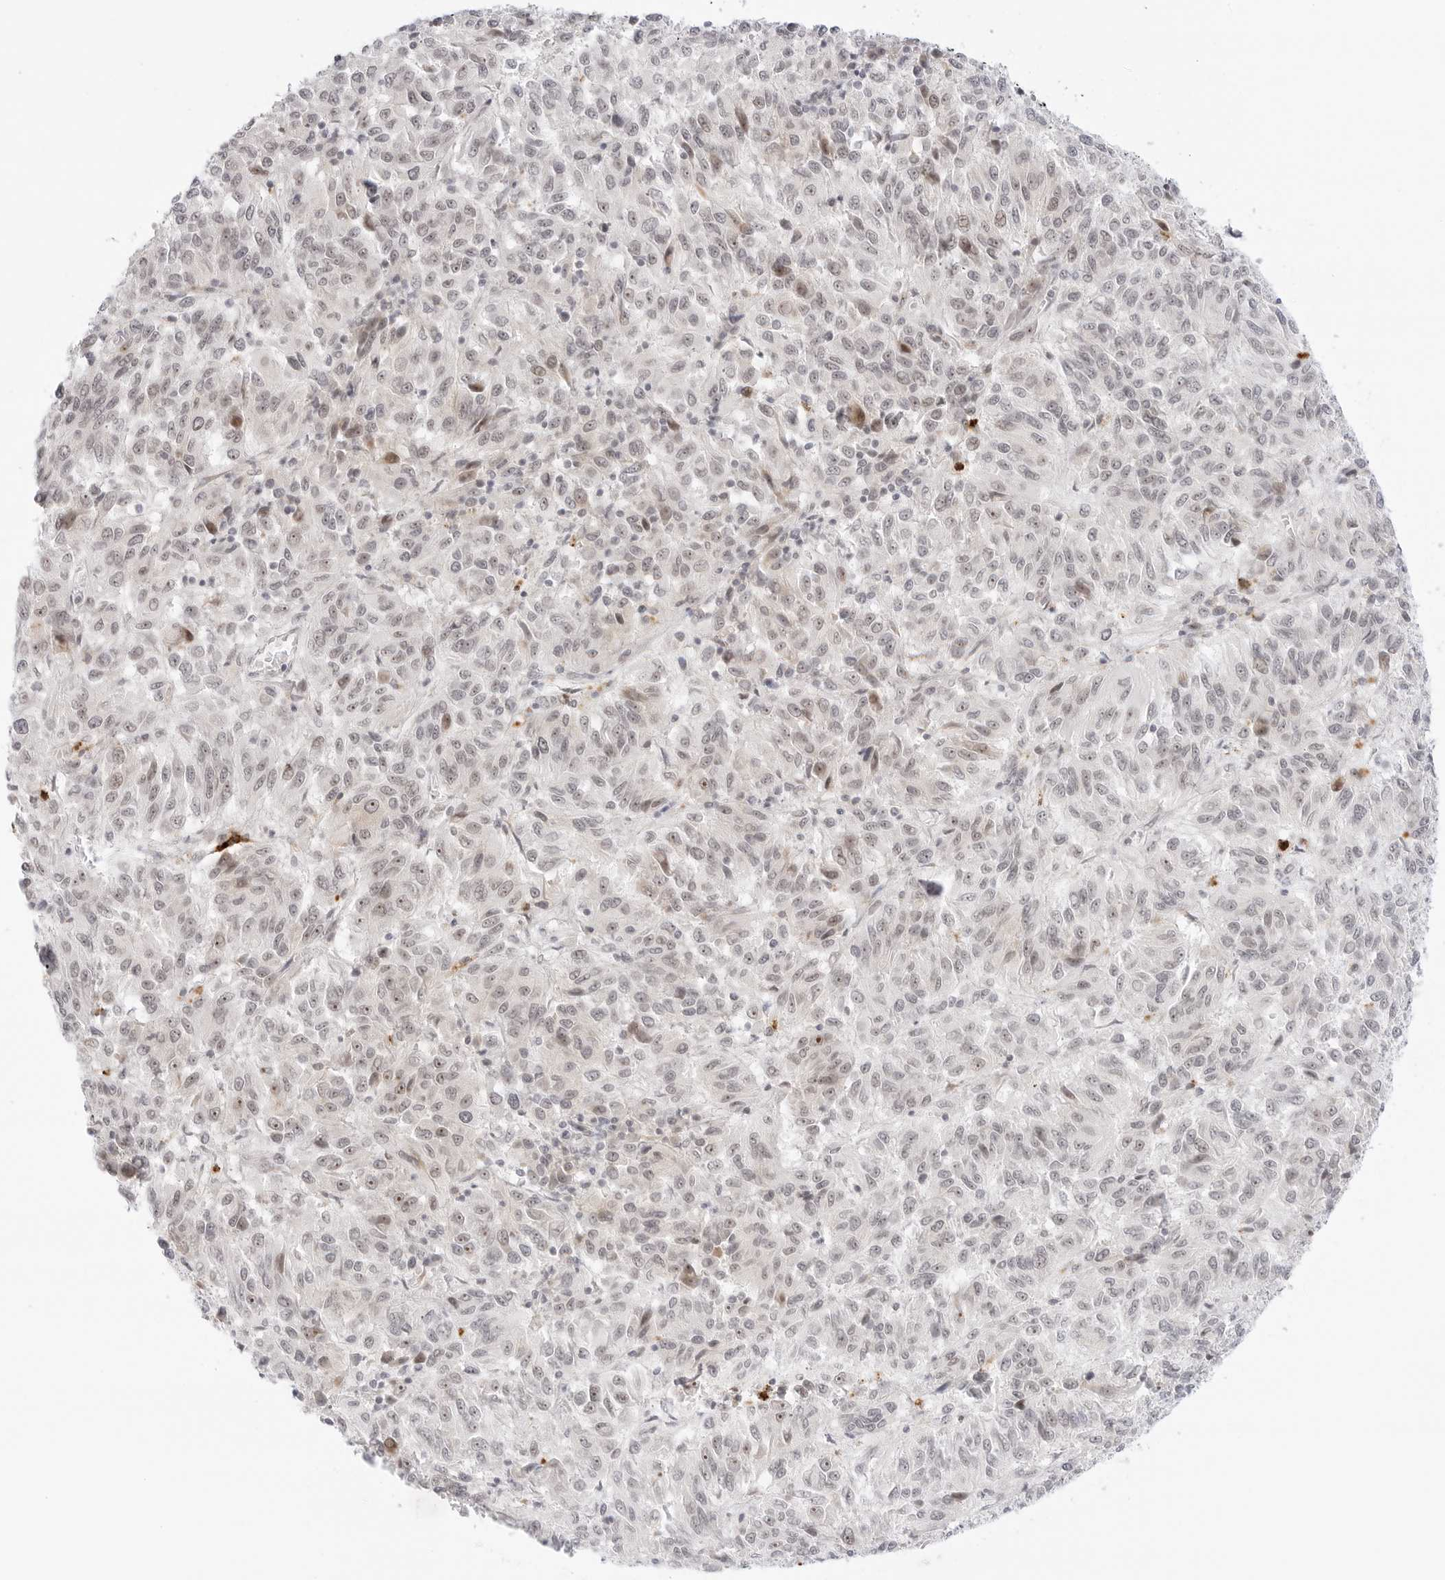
{"staining": {"intensity": "weak", "quantity": "<25%", "location": "nuclear"}, "tissue": "melanoma", "cell_type": "Tumor cells", "image_type": "cancer", "snomed": [{"axis": "morphology", "description": "Malignant melanoma, Metastatic site"}, {"axis": "topography", "description": "Lung"}], "caption": "Protein analysis of melanoma demonstrates no significant staining in tumor cells.", "gene": "HIPK3", "patient": {"sex": "male", "age": 64}}